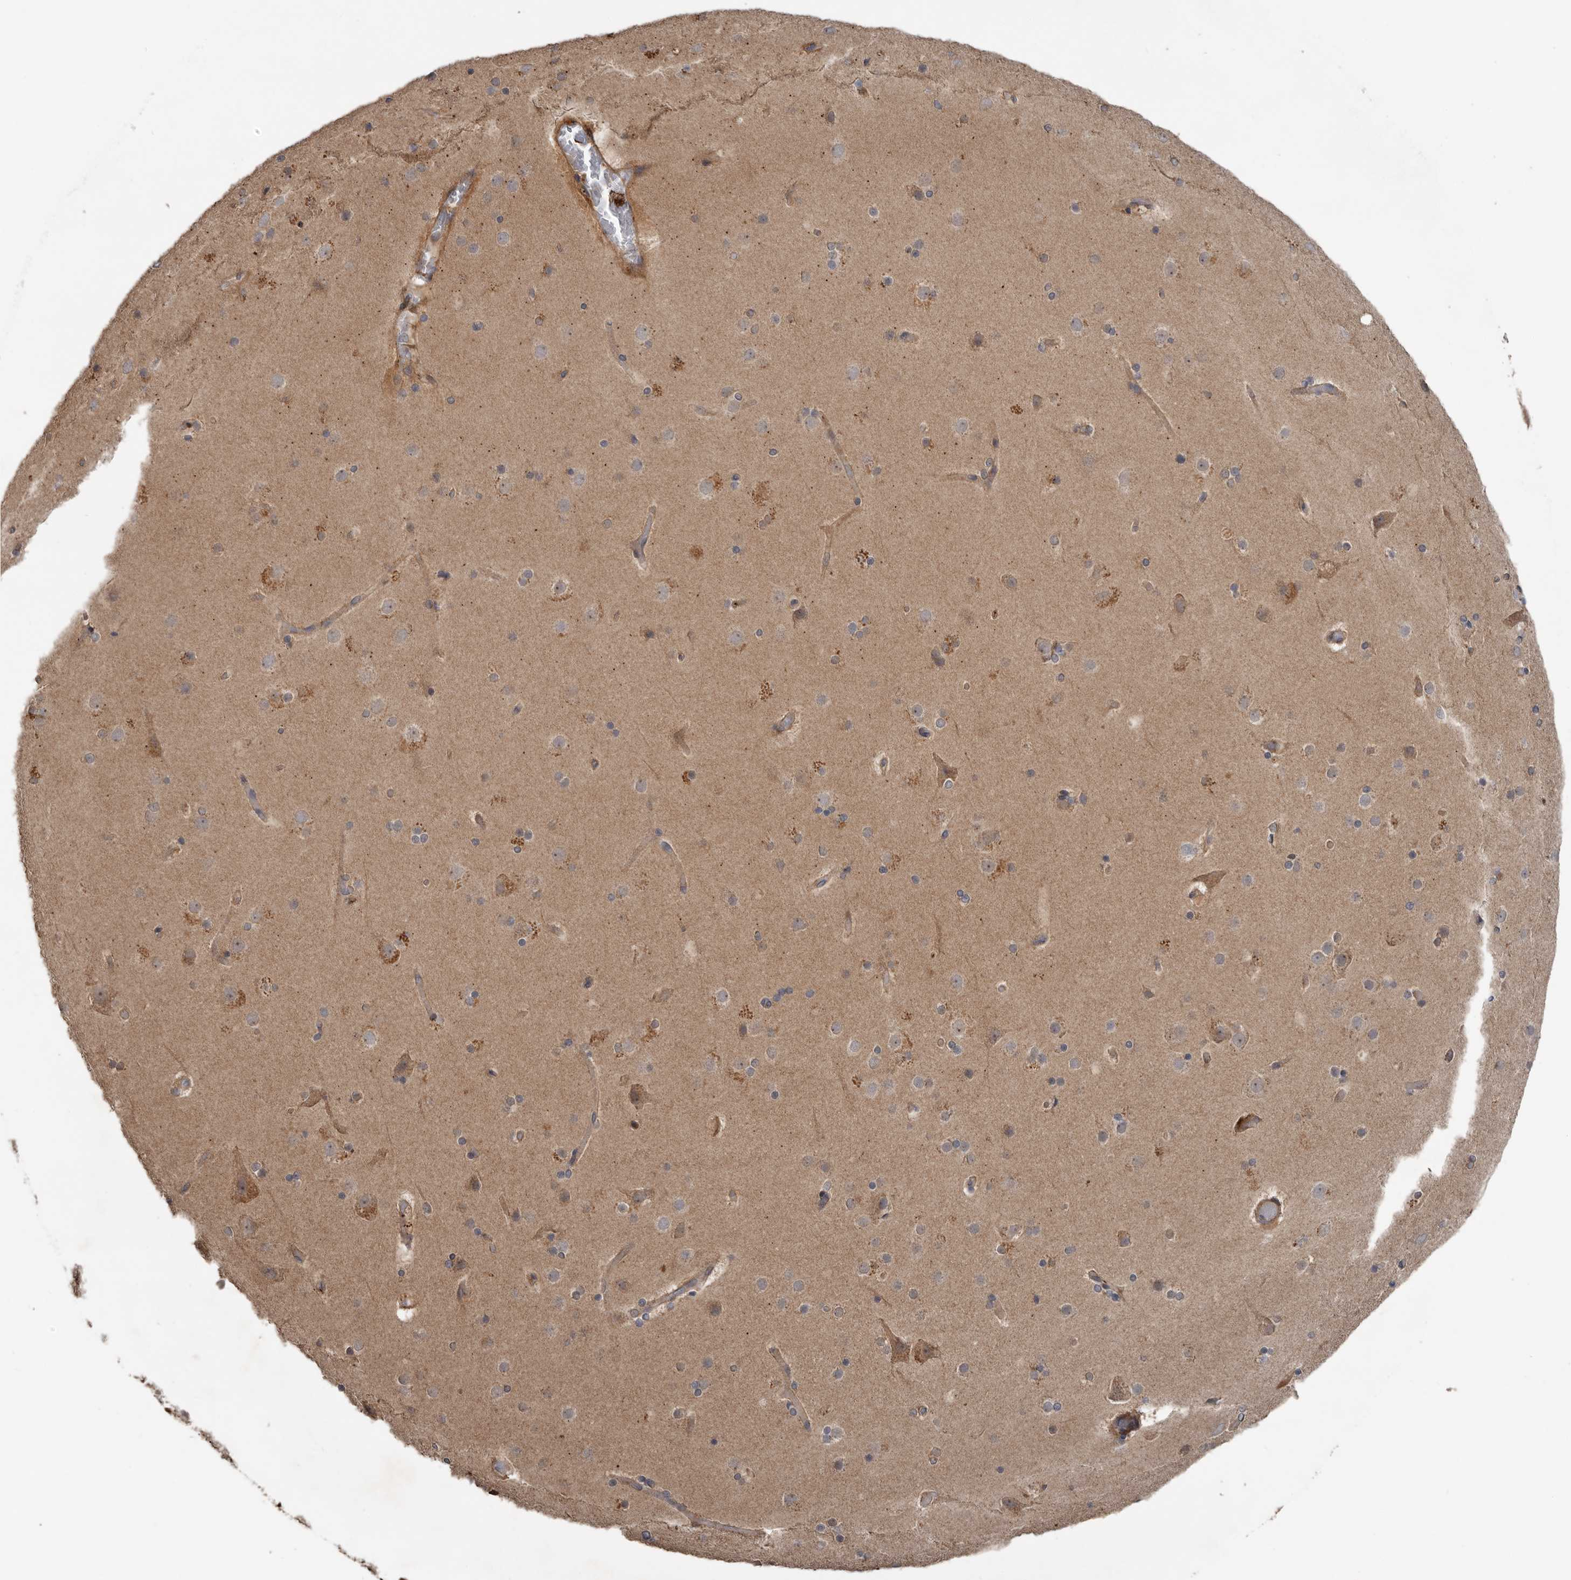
{"staining": {"intensity": "weak", "quantity": ">75%", "location": "cytoplasmic/membranous"}, "tissue": "cerebral cortex", "cell_type": "Endothelial cells", "image_type": "normal", "snomed": [{"axis": "morphology", "description": "Normal tissue, NOS"}, {"axis": "topography", "description": "Cerebral cortex"}], "caption": "IHC image of benign cerebral cortex stained for a protein (brown), which demonstrates low levels of weak cytoplasmic/membranous expression in approximately >75% of endothelial cells.", "gene": "DNAJB4", "patient": {"sex": "male", "age": 57}}